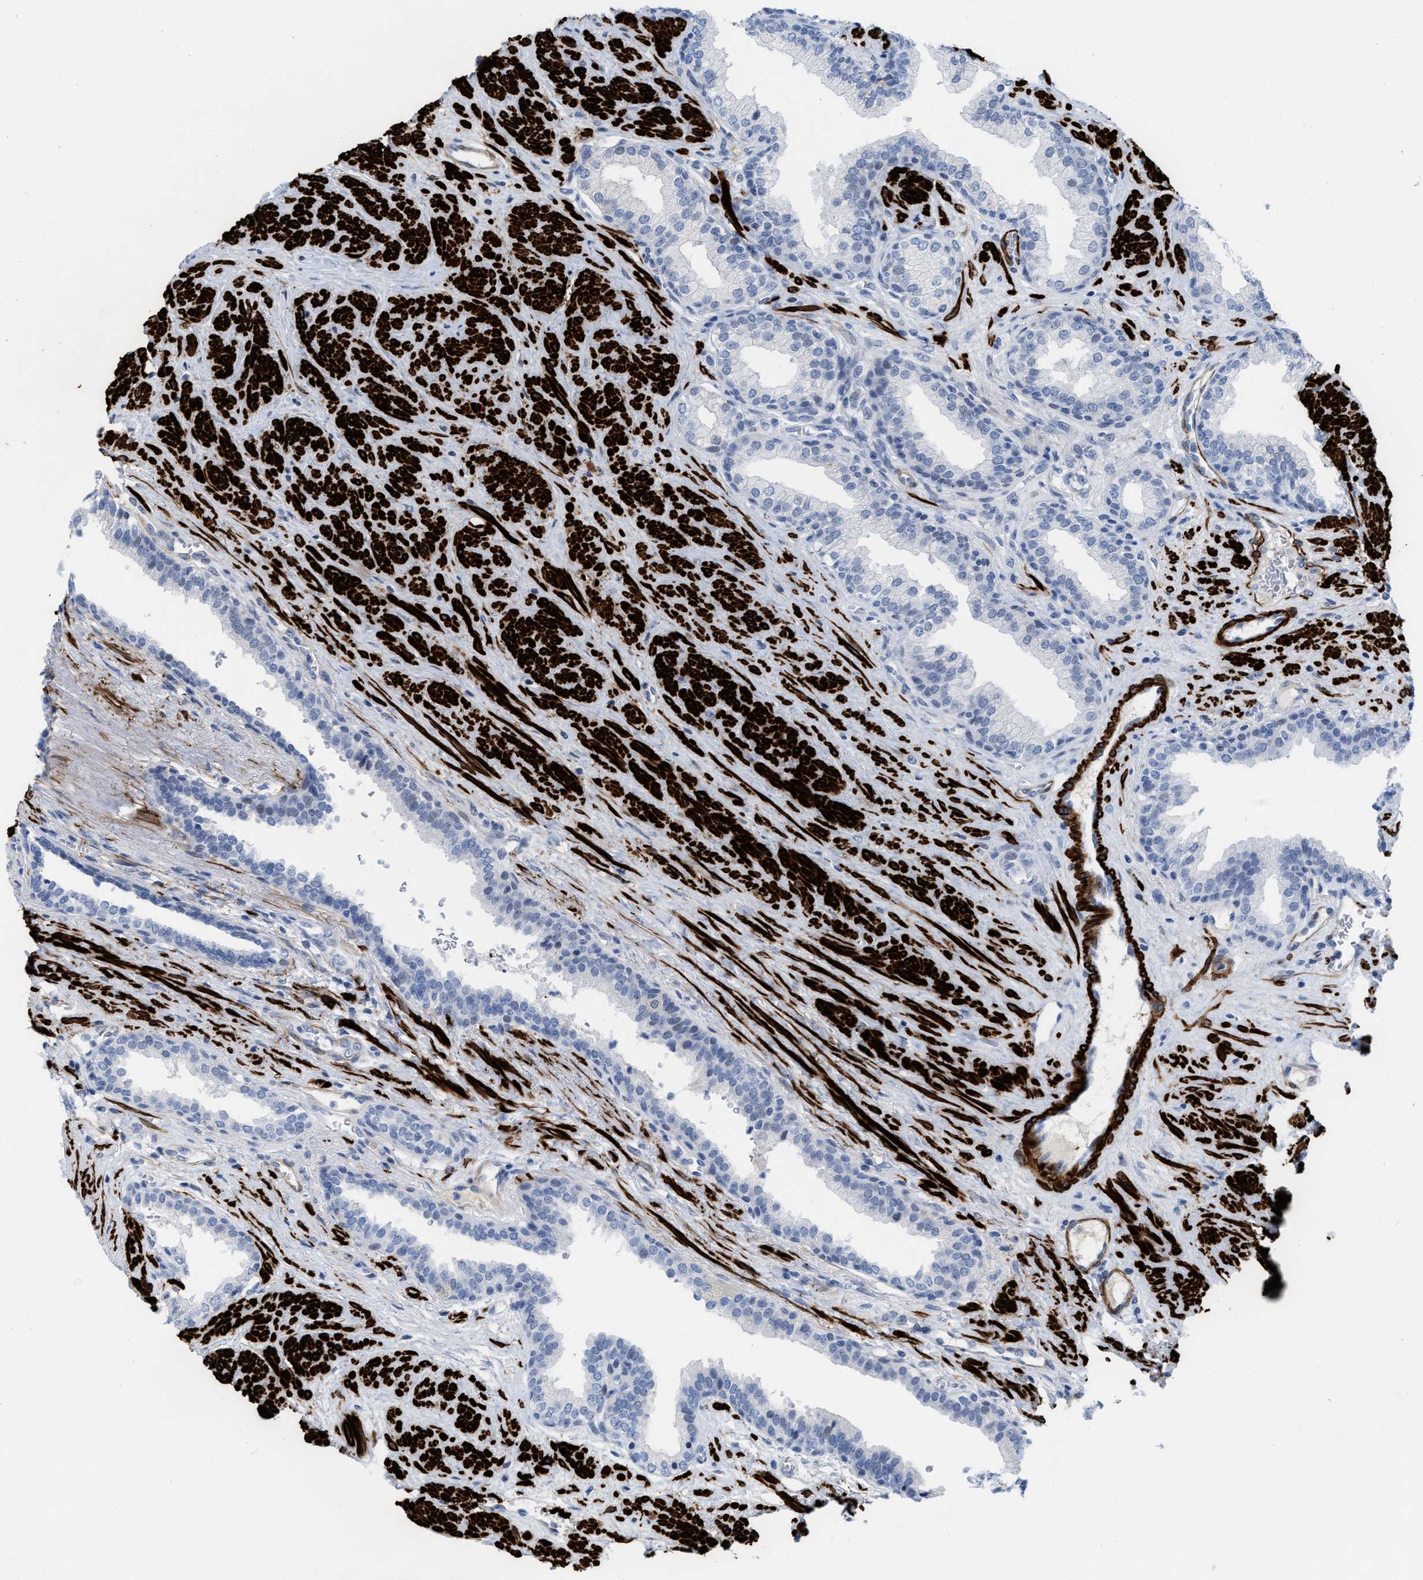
{"staining": {"intensity": "negative", "quantity": "none", "location": "none"}, "tissue": "prostate", "cell_type": "Glandular cells", "image_type": "normal", "snomed": [{"axis": "morphology", "description": "Normal tissue, NOS"}, {"axis": "topography", "description": "Prostate"}], "caption": "Immunohistochemistry image of benign prostate: human prostate stained with DAB demonstrates no significant protein positivity in glandular cells. (Brightfield microscopy of DAB IHC at high magnification).", "gene": "TAGLN", "patient": {"sex": "male", "age": 51}}